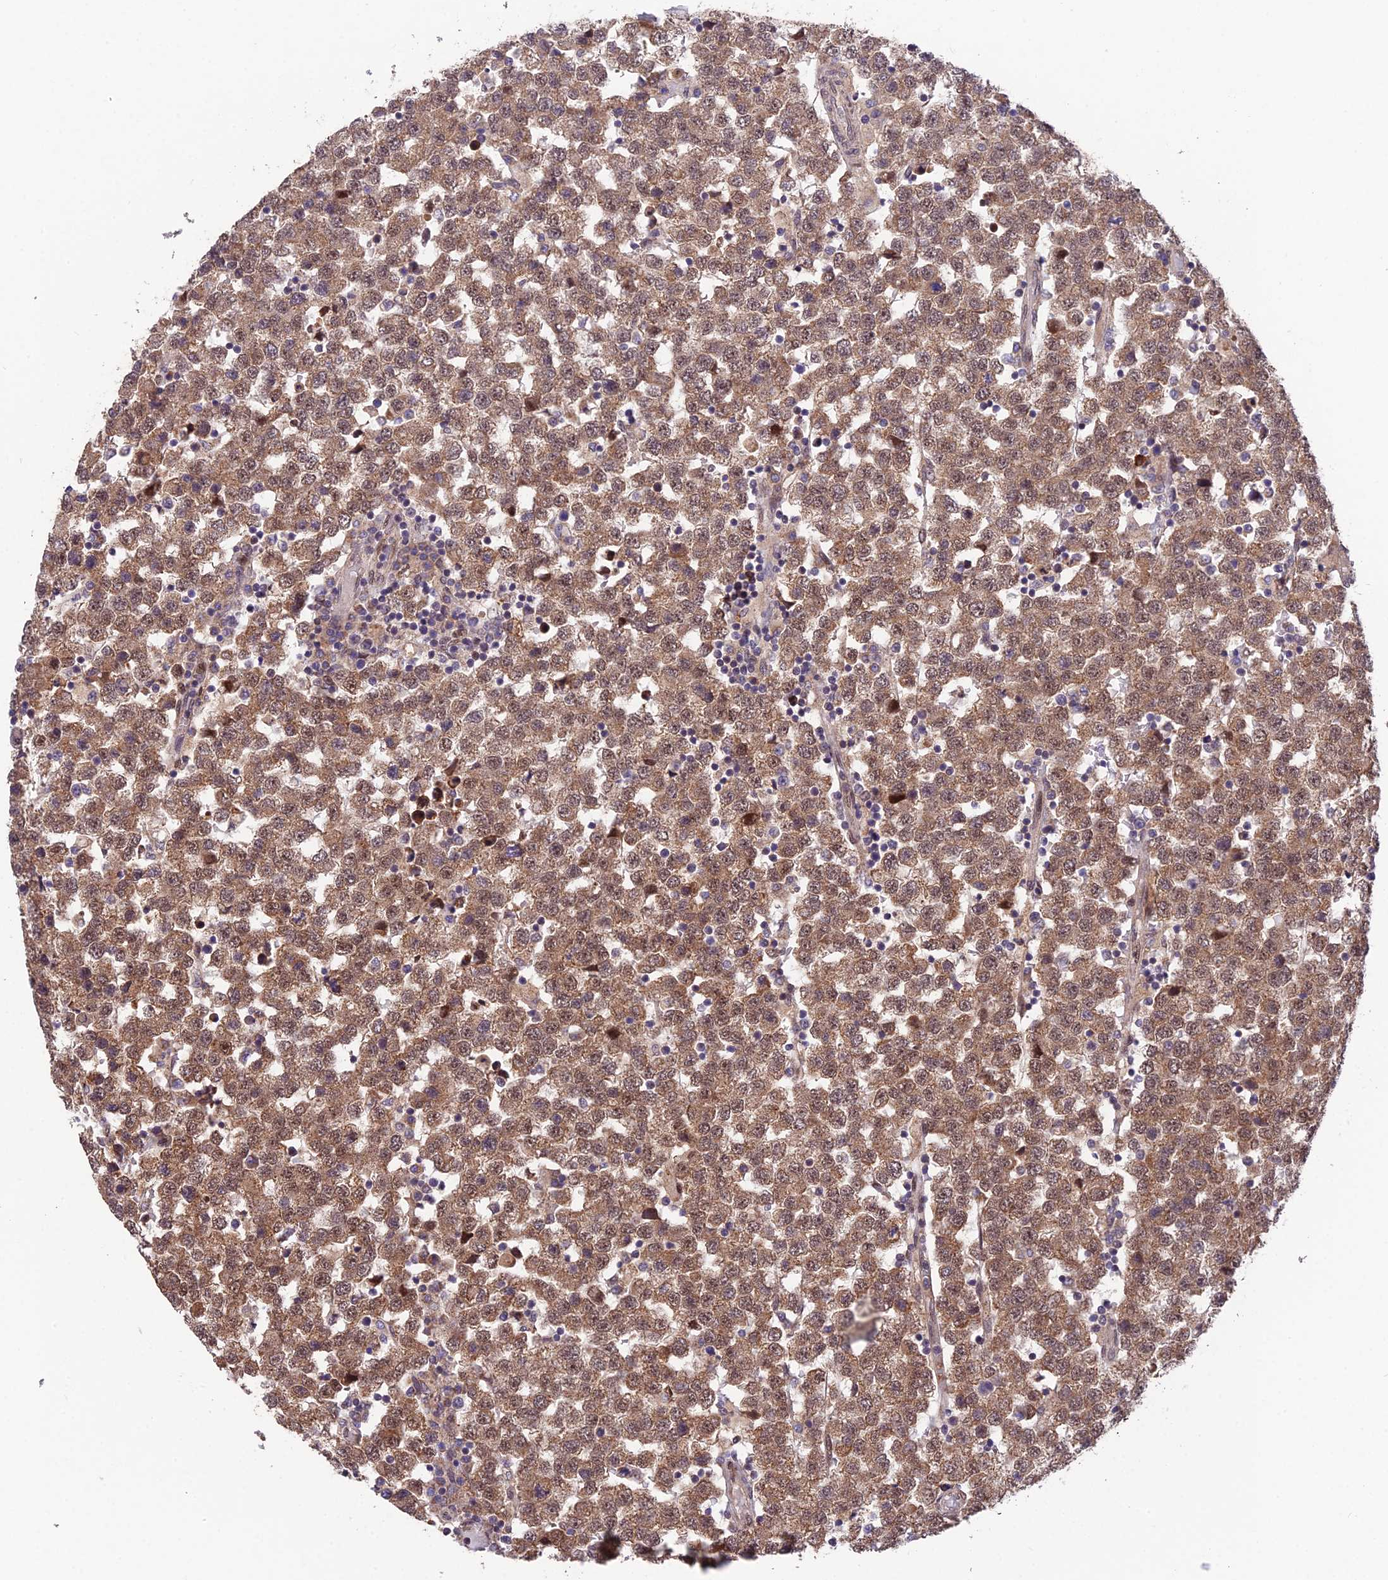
{"staining": {"intensity": "moderate", "quantity": ">75%", "location": "cytoplasmic/membranous,nuclear"}, "tissue": "testis cancer", "cell_type": "Tumor cells", "image_type": "cancer", "snomed": [{"axis": "morphology", "description": "Seminoma, NOS"}, {"axis": "topography", "description": "Testis"}], "caption": "The image reveals a brown stain indicating the presence of a protein in the cytoplasmic/membranous and nuclear of tumor cells in testis cancer (seminoma). (Stains: DAB in brown, nuclei in blue, Microscopy: brightfield microscopy at high magnification).", "gene": "CYP2R1", "patient": {"sex": "male", "age": 34}}